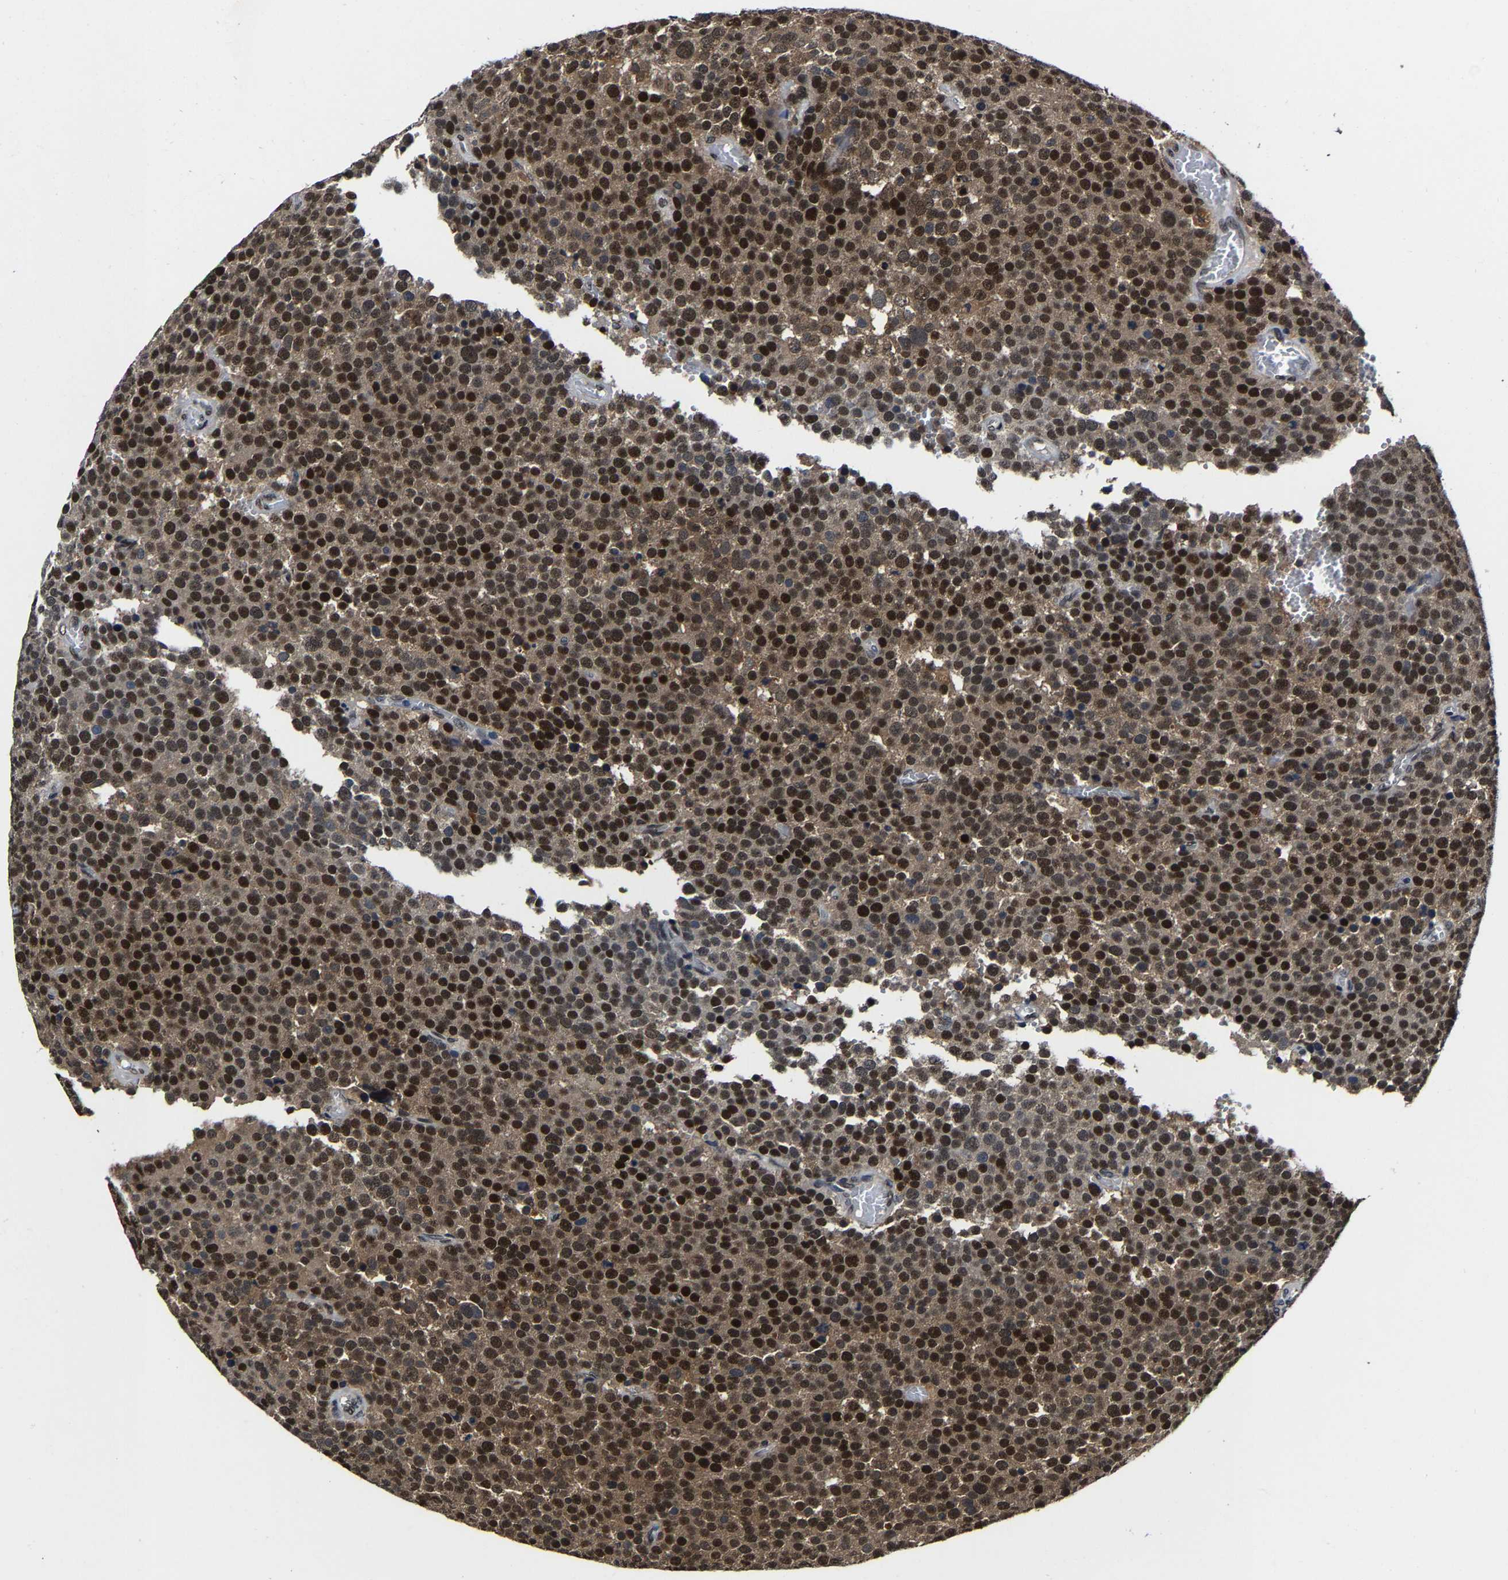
{"staining": {"intensity": "strong", "quantity": ">75%", "location": "cytoplasmic/membranous,nuclear"}, "tissue": "testis cancer", "cell_type": "Tumor cells", "image_type": "cancer", "snomed": [{"axis": "morphology", "description": "Normal tissue, NOS"}, {"axis": "morphology", "description": "Seminoma, NOS"}, {"axis": "topography", "description": "Testis"}], "caption": "The image reveals staining of testis cancer, revealing strong cytoplasmic/membranous and nuclear protein expression (brown color) within tumor cells. The staining was performed using DAB (3,3'-diaminobenzidine) to visualize the protein expression in brown, while the nuclei were stained in blue with hematoxylin (Magnification: 20x).", "gene": "METTL1", "patient": {"sex": "male", "age": 71}}